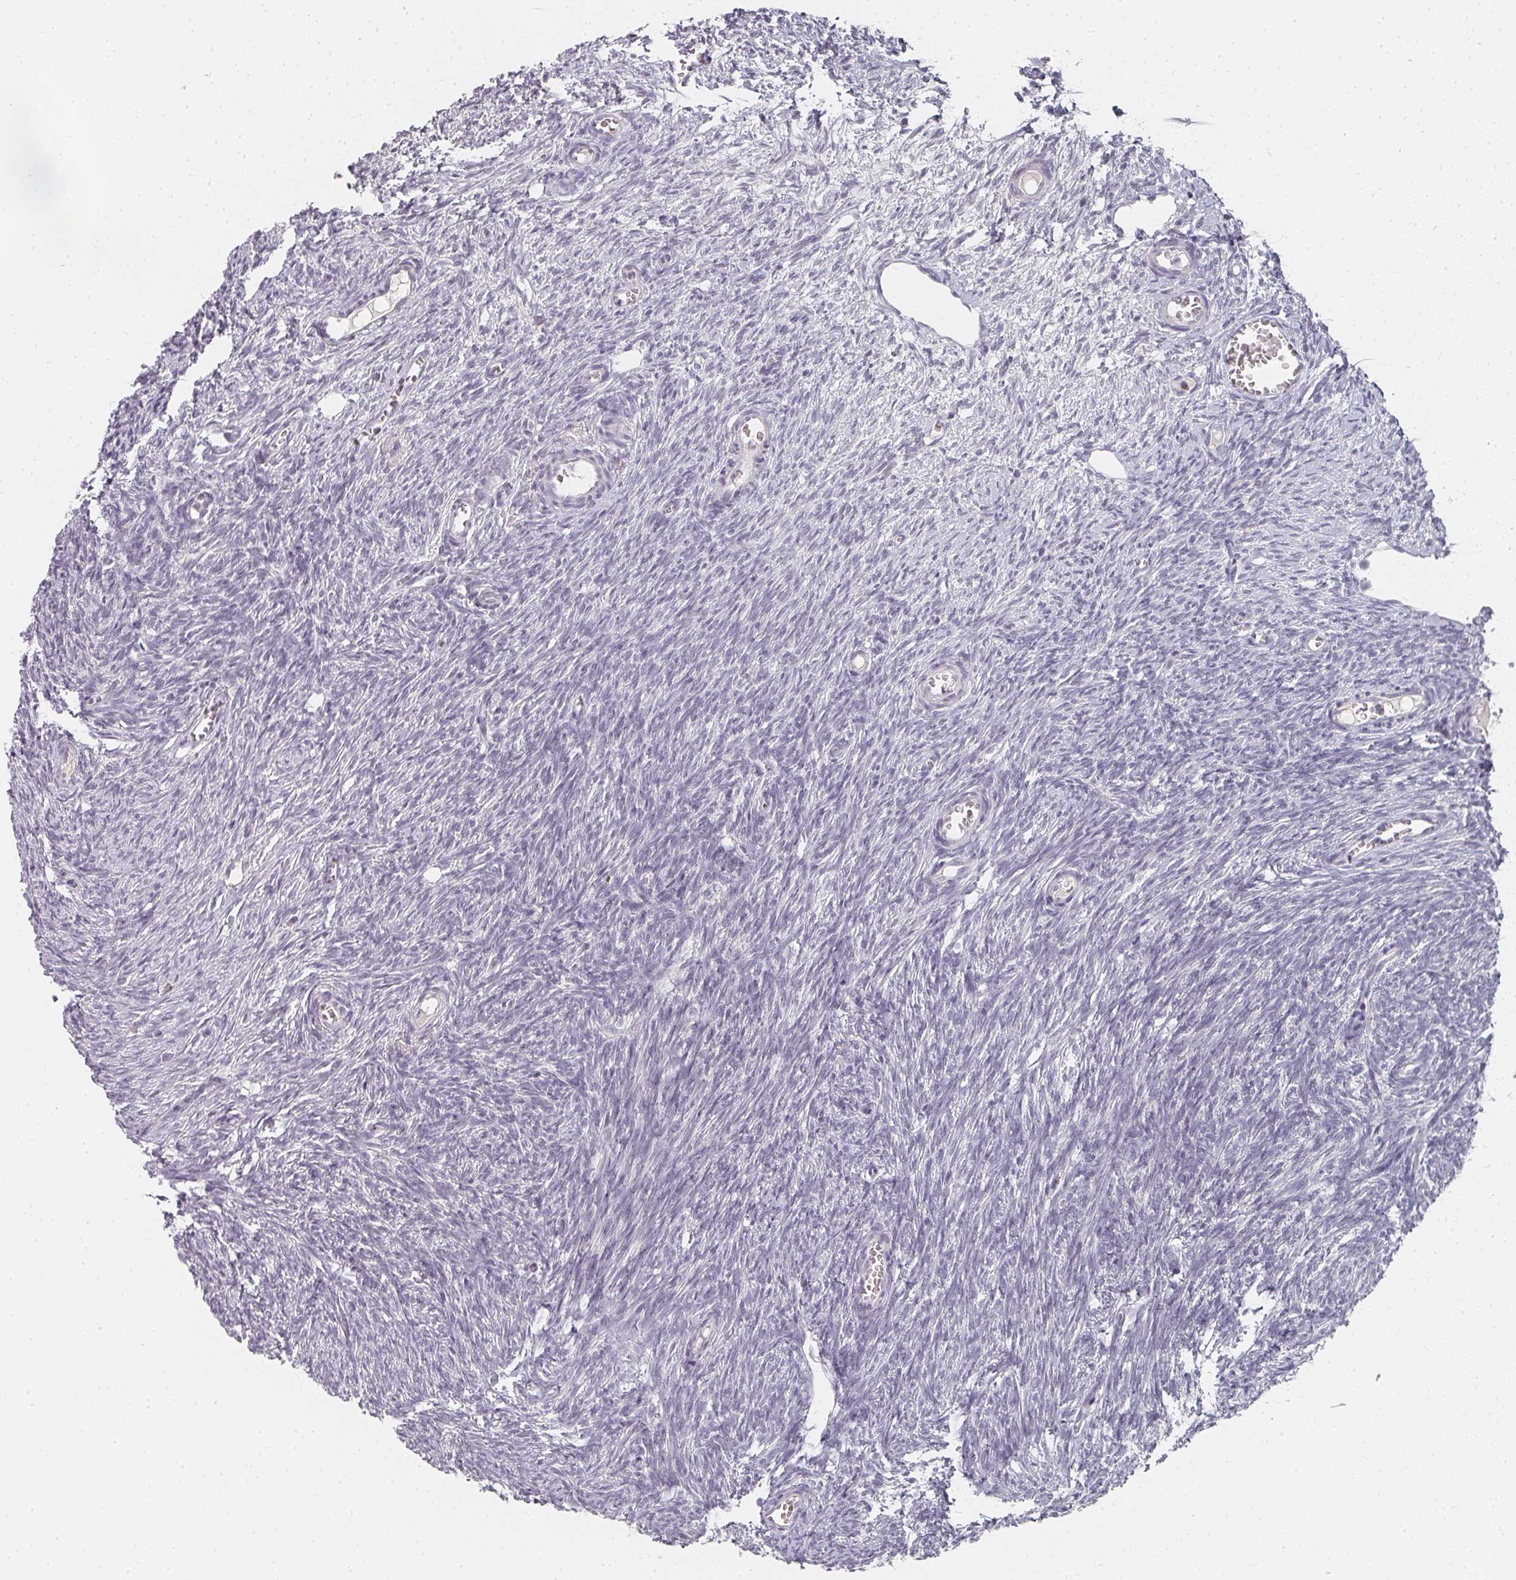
{"staining": {"intensity": "negative", "quantity": "none", "location": "none"}, "tissue": "ovary", "cell_type": "Ovarian stroma cells", "image_type": "normal", "snomed": [{"axis": "morphology", "description": "Normal tissue, NOS"}, {"axis": "topography", "description": "Ovary"}], "caption": "The immunohistochemistry (IHC) image has no significant positivity in ovarian stroma cells of ovary.", "gene": "SHISA2", "patient": {"sex": "female", "age": 44}}